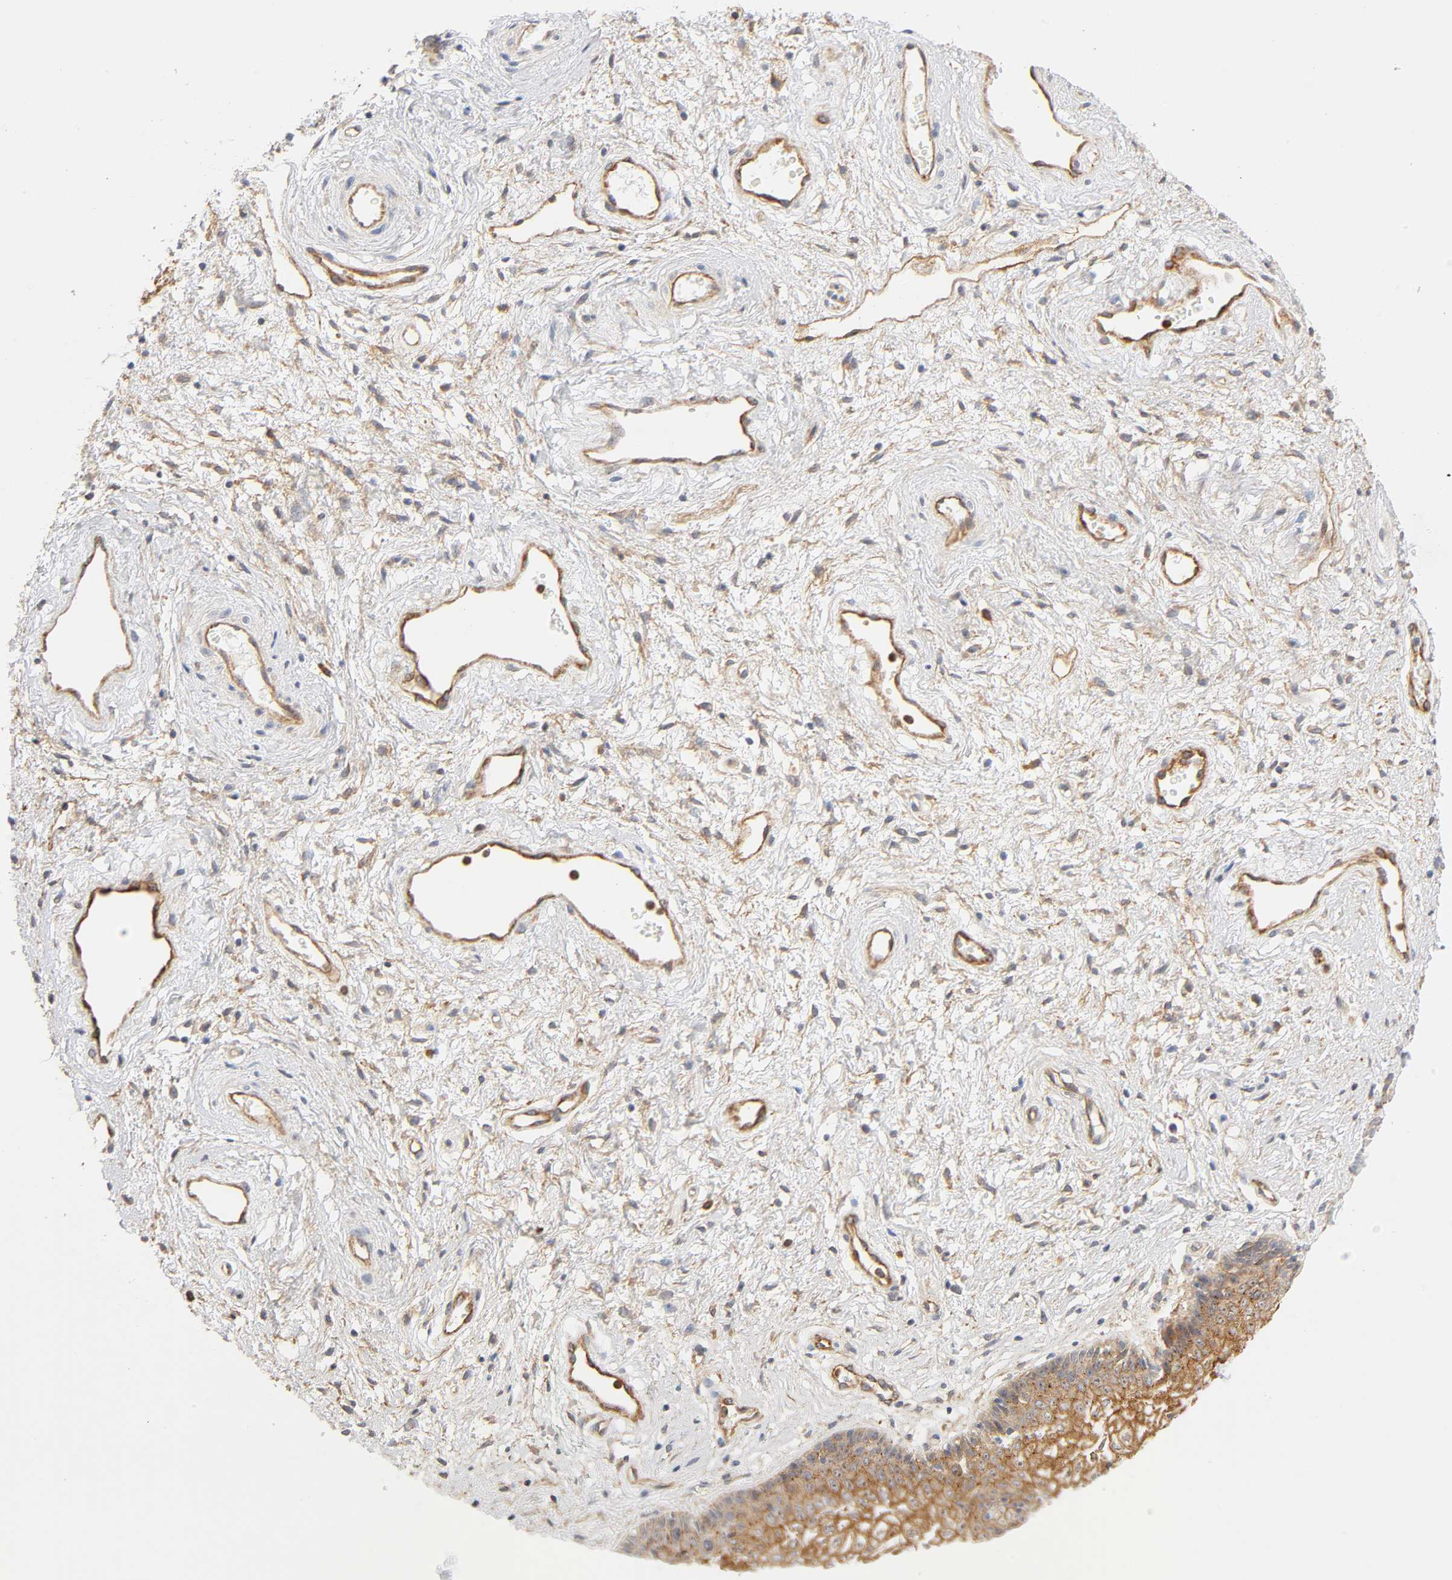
{"staining": {"intensity": "strong", "quantity": ">75%", "location": "cytoplasmic/membranous"}, "tissue": "vagina", "cell_type": "Squamous epithelial cells", "image_type": "normal", "snomed": [{"axis": "morphology", "description": "Normal tissue, NOS"}, {"axis": "topography", "description": "Vagina"}], "caption": "This histopathology image displays normal vagina stained with immunohistochemistry to label a protein in brown. The cytoplasmic/membranous of squamous epithelial cells show strong positivity for the protein. Nuclei are counter-stained blue.", "gene": "PLD1", "patient": {"sex": "female", "age": 34}}